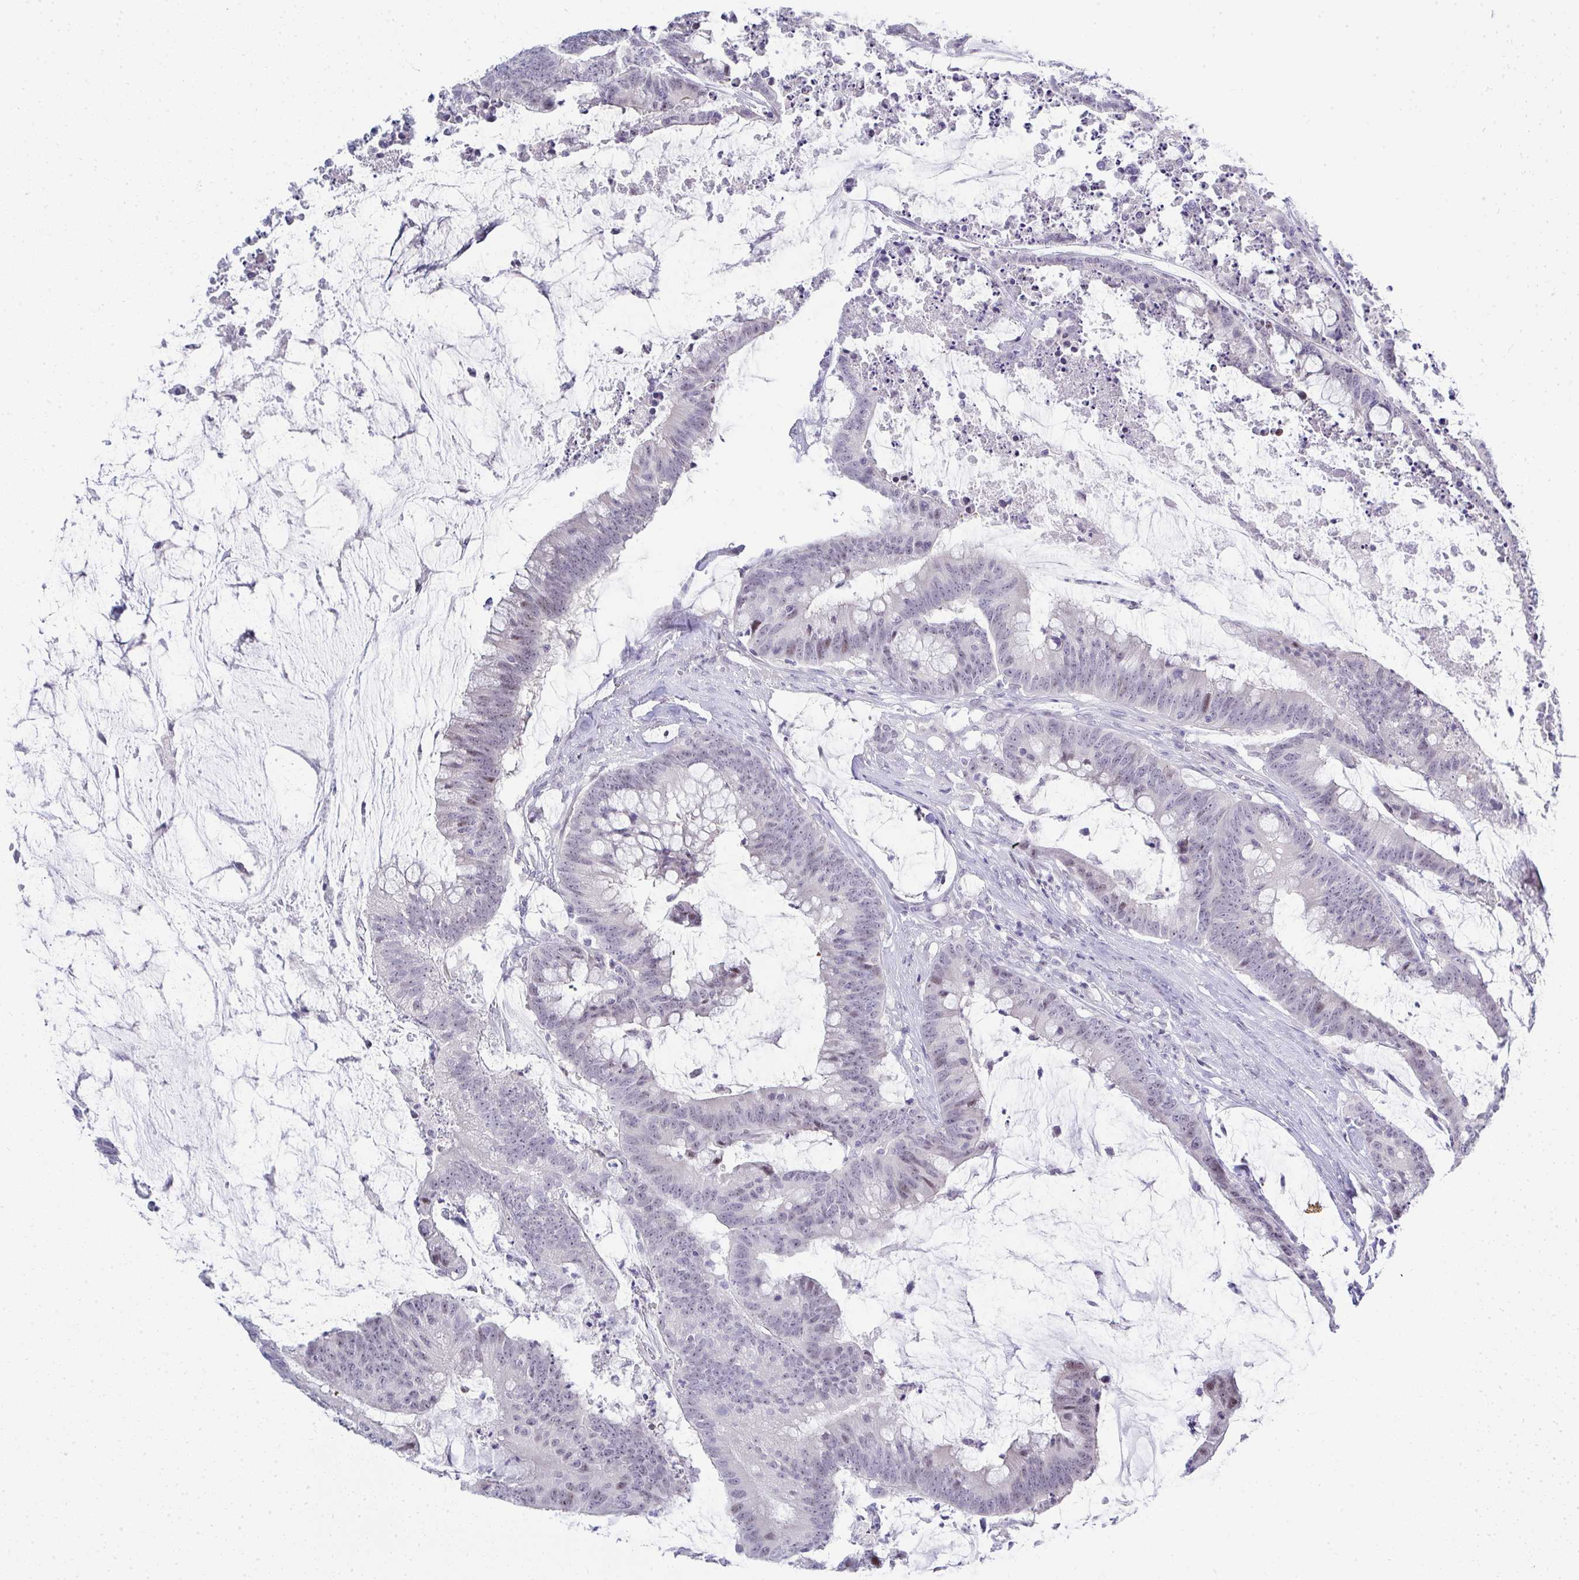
{"staining": {"intensity": "negative", "quantity": "none", "location": "none"}, "tissue": "colorectal cancer", "cell_type": "Tumor cells", "image_type": "cancer", "snomed": [{"axis": "morphology", "description": "Adenocarcinoma, NOS"}, {"axis": "topography", "description": "Colon"}], "caption": "High power microscopy histopathology image of an IHC photomicrograph of adenocarcinoma (colorectal), revealing no significant positivity in tumor cells.", "gene": "EID3", "patient": {"sex": "male", "age": 62}}